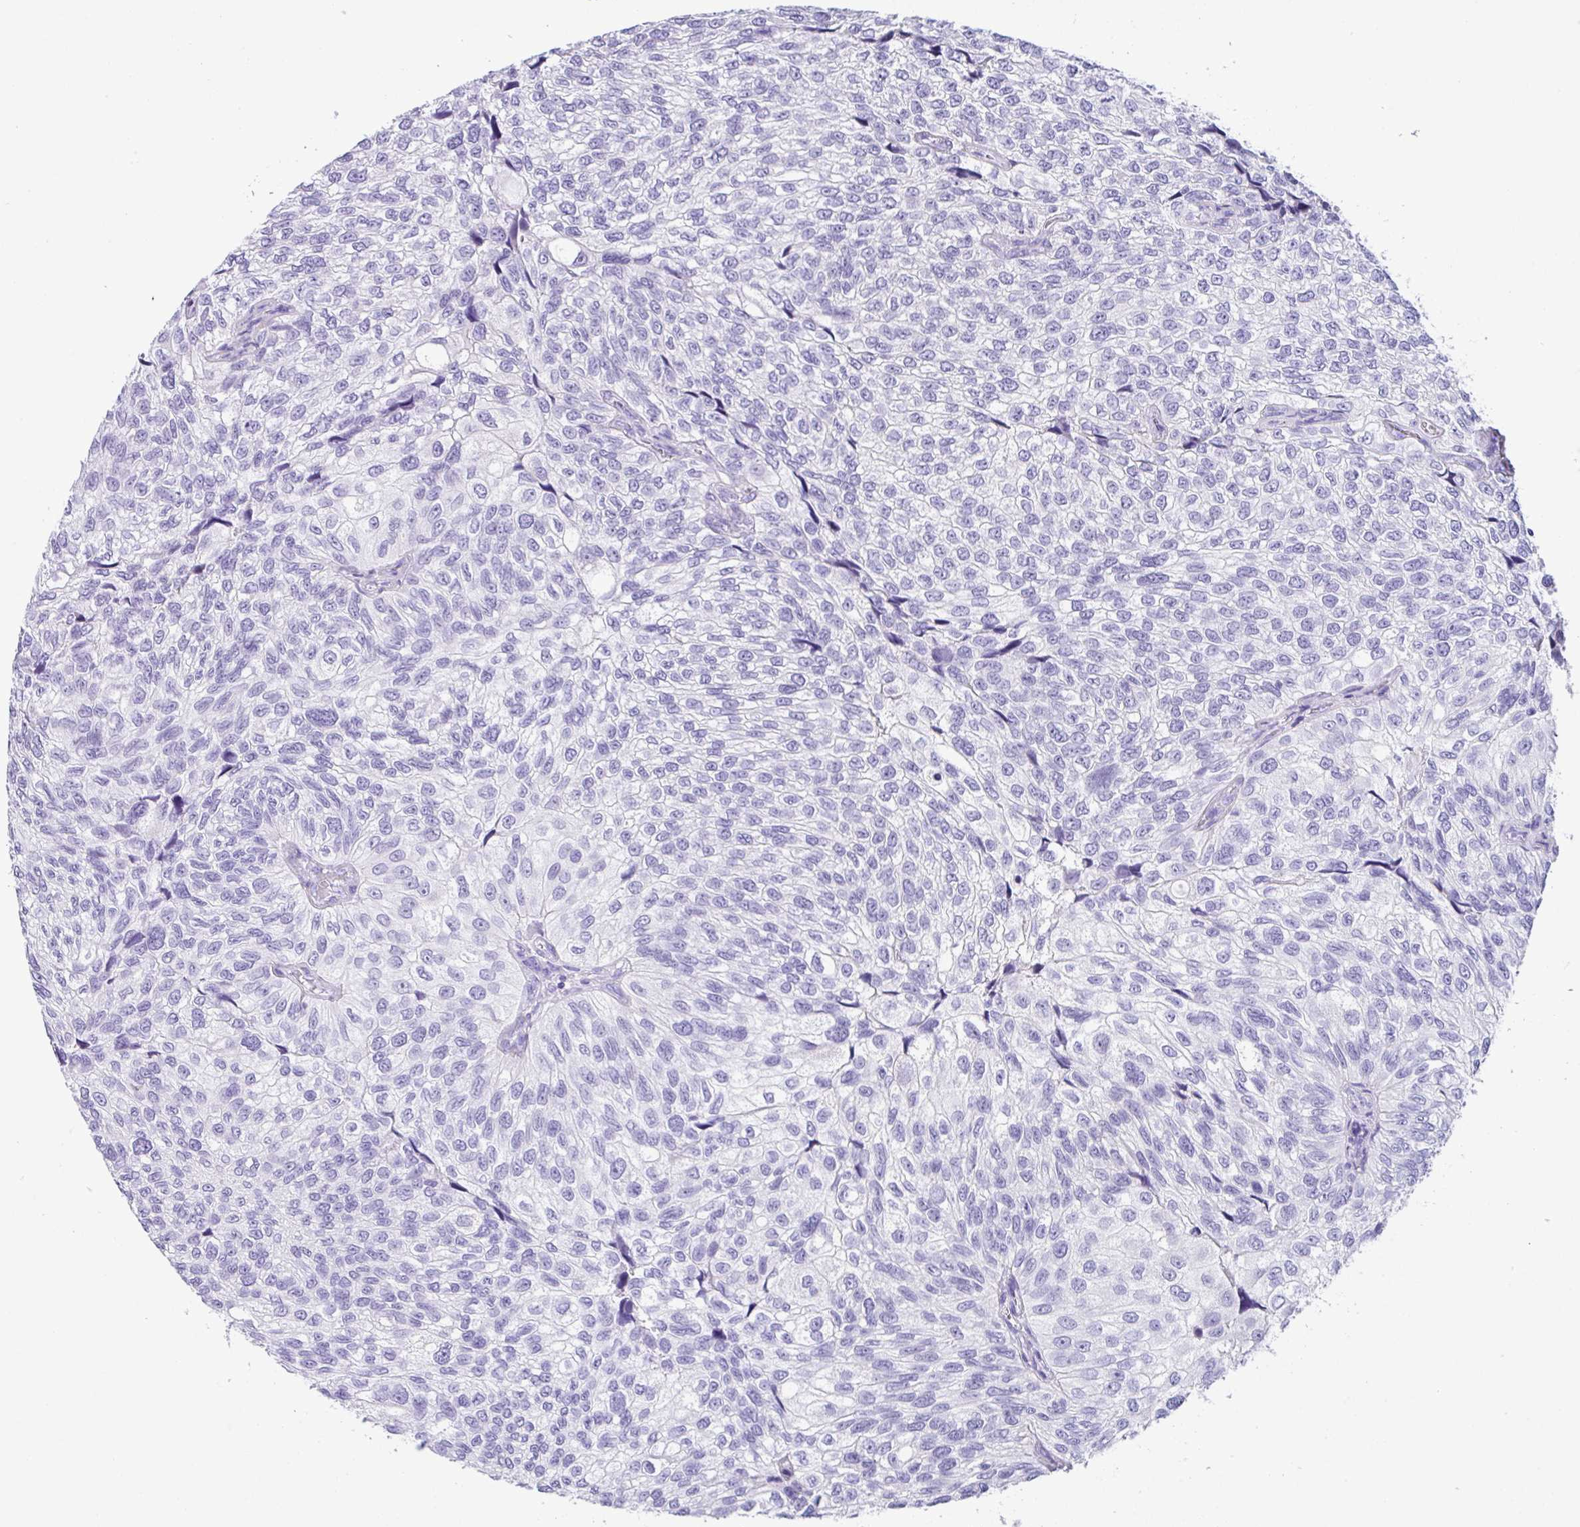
{"staining": {"intensity": "negative", "quantity": "none", "location": "none"}, "tissue": "urothelial cancer", "cell_type": "Tumor cells", "image_type": "cancer", "snomed": [{"axis": "morphology", "description": "Urothelial carcinoma, NOS"}, {"axis": "topography", "description": "Urinary bladder"}], "caption": "Immunohistochemistry micrograph of neoplastic tissue: transitional cell carcinoma stained with DAB demonstrates no significant protein staining in tumor cells.", "gene": "ZG16", "patient": {"sex": "male", "age": 87}}